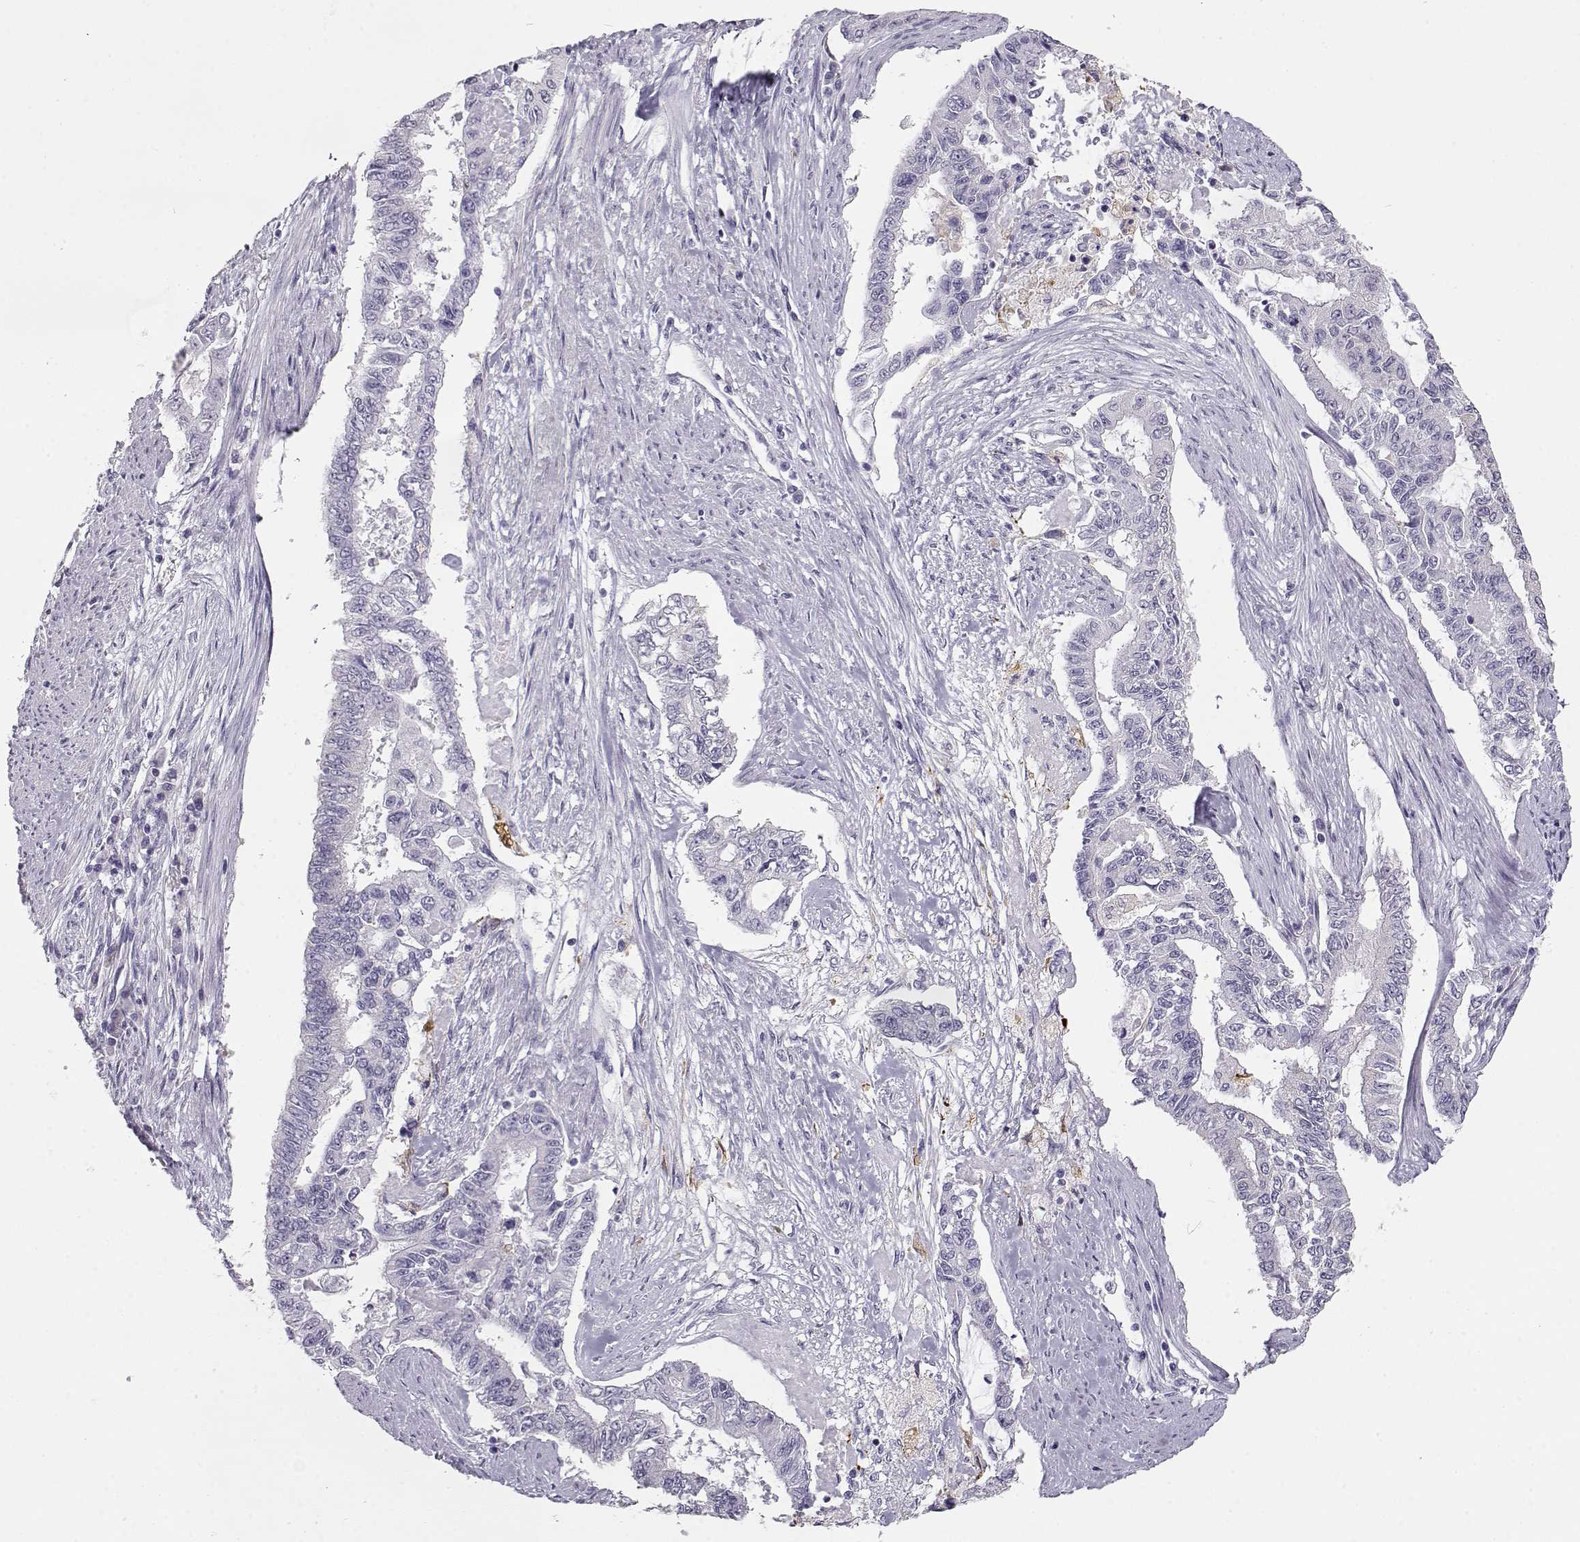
{"staining": {"intensity": "negative", "quantity": "none", "location": "none"}, "tissue": "endometrial cancer", "cell_type": "Tumor cells", "image_type": "cancer", "snomed": [{"axis": "morphology", "description": "Adenocarcinoma, NOS"}, {"axis": "topography", "description": "Uterus"}], "caption": "Immunohistochemistry of endometrial cancer shows no staining in tumor cells.", "gene": "NUTM1", "patient": {"sex": "female", "age": 59}}